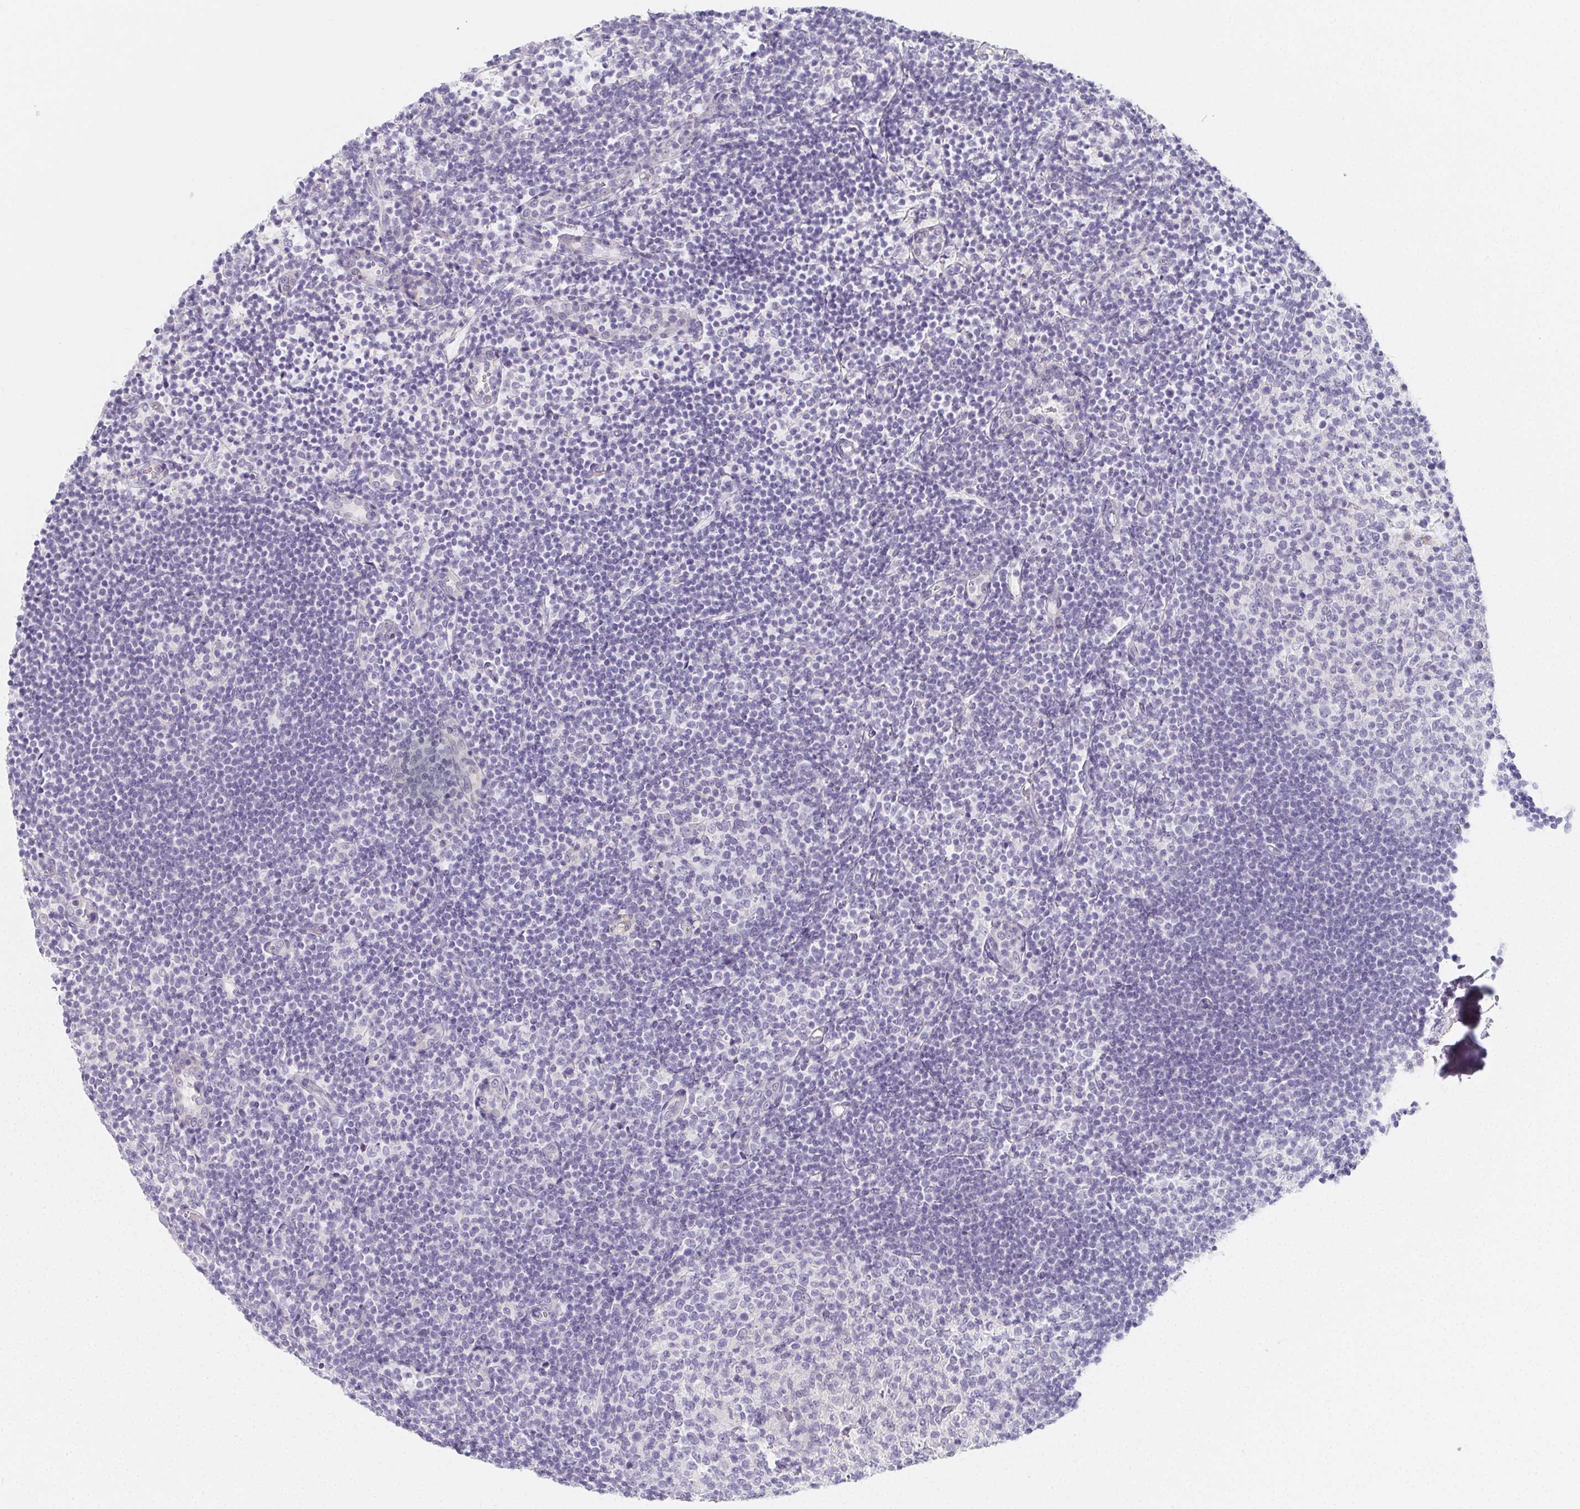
{"staining": {"intensity": "negative", "quantity": "none", "location": "none"}, "tissue": "tonsil", "cell_type": "Germinal center cells", "image_type": "normal", "snomed": [{"axis": "morphology", "description": "Normal tissue, NOS"}, {"axis": "topography", "description": "Tonsil"}], "caption": "High magnification brightfield microscopy of normal tonsil stained with DAB (brown) and counterstained with hematoxylin (blue): germinal center cells show no significant positivity.", "gene": "GLIPR1L1", "patient": {"sex": "female", "age": 10}}